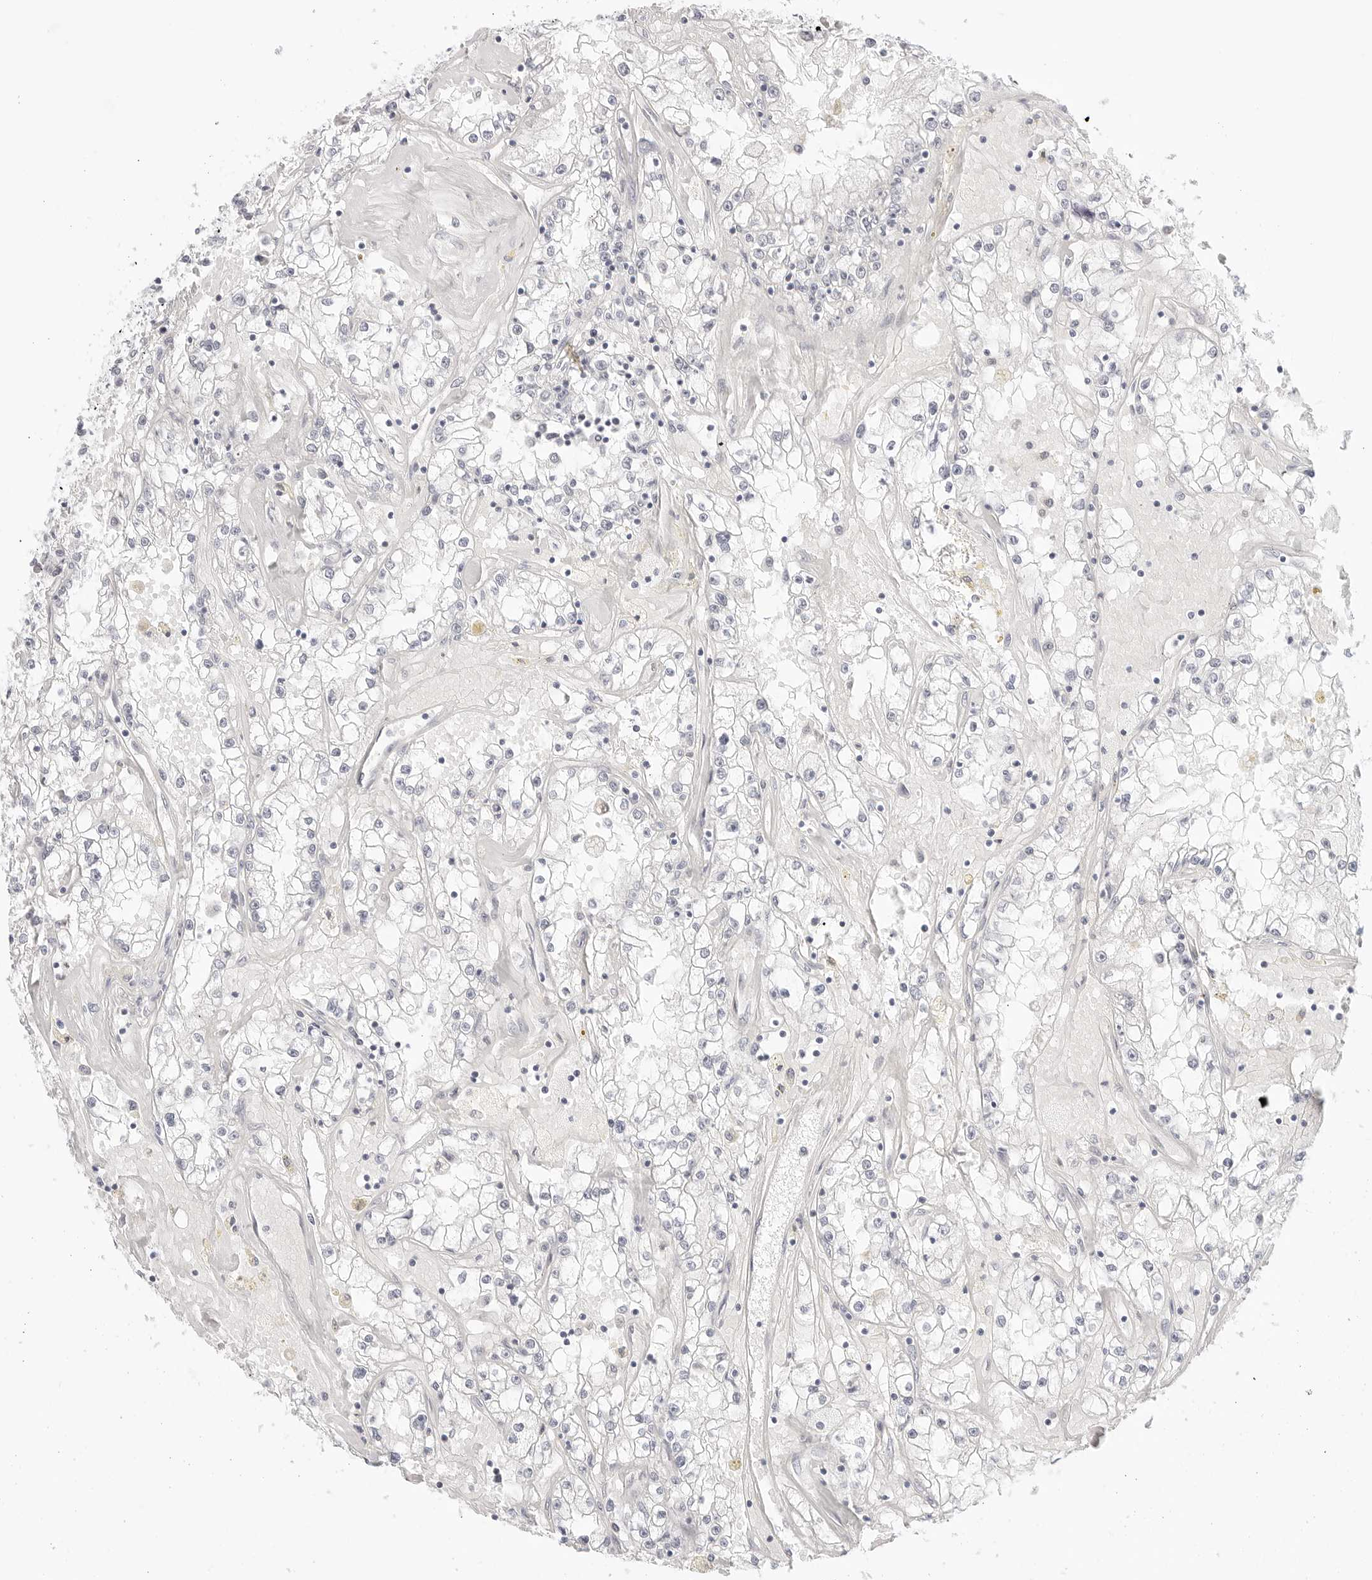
{"staining": {"intensity": "negative", "quantity": "none", "location": "none"}, "tissue": "renal cancer", "cell_type": "Tumor cells", "image_type": "cancer", "snomed": [{"axis": "morphology", "description": "Adenocarcinoma, NOS"}, {"axis": "topography", "description": "Kidney"}], "caption": "Immunohistochemical staining of human adenocarcinoma (renal) demonstrates no significant expression in tumor cells.", "gene": "TCP1", "patient": {"sex": "male", "age": 56}}